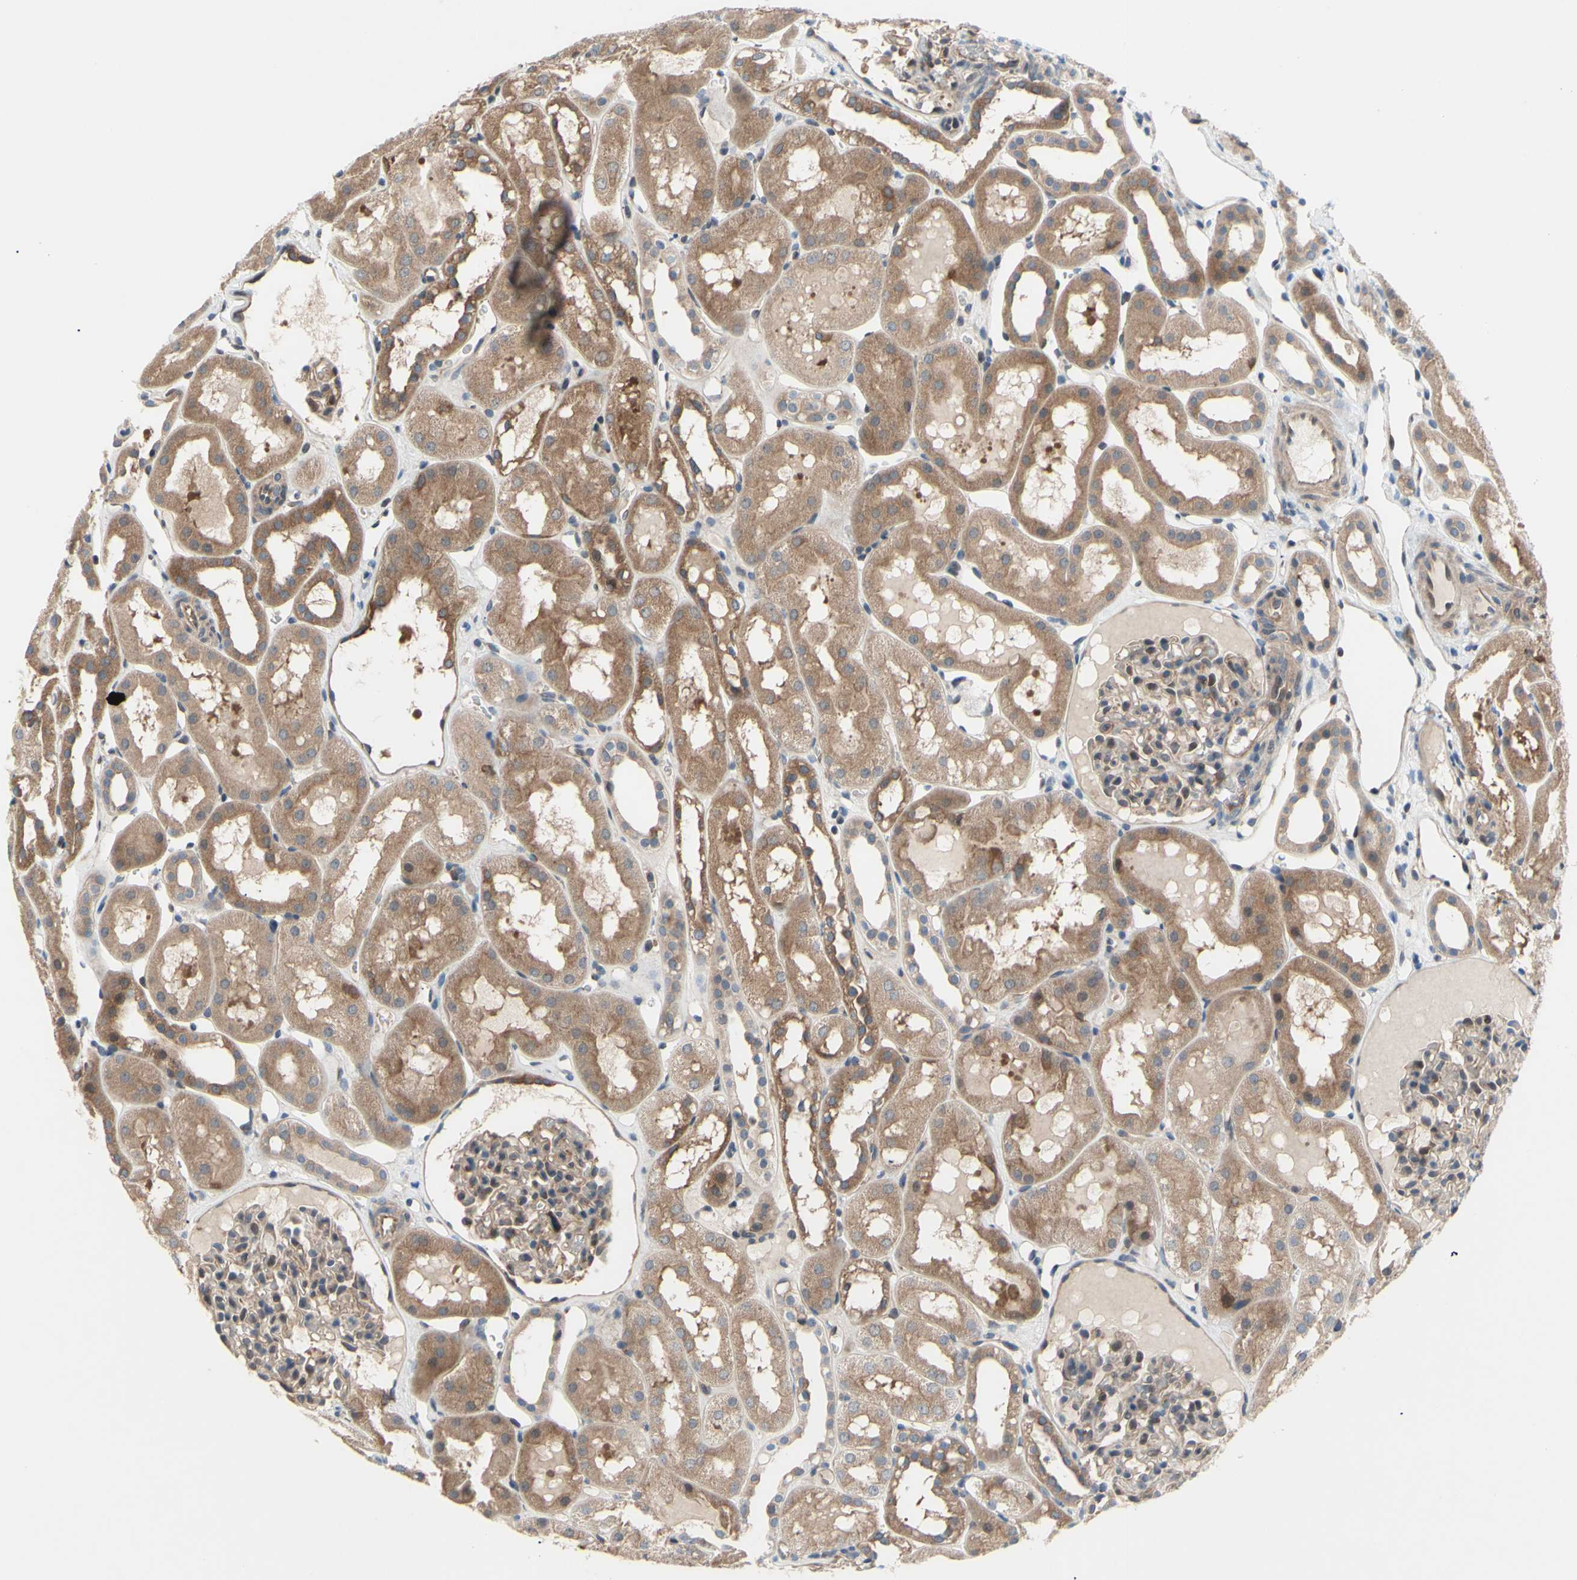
{"staining": {"intensity": "weak", "quantity": ">75%", "location": "cytoplasmic/membranous"}, "tissue": "kidney", "cell_type": "Cells in glomeruli", "image_type": "normal", "snomed": [{"axis": "morphology", "description": "Normal tissue, NOS"}, {"axis": "topography", "description": "Kidney"}, {"axis": "topography", "description": "Urinary bladder"}], "caption": "The image reveals immunohistochemical staining of benign kidney. There is weak cytoplasmic/membranous staining is present in about >75% of cells in glomeruli. The staining is performed using DAB (3,3'-diaminobenzidine) brown chromogen to label protein expression. The nuclei are counter-stained blue using hematoxylin.", "gene": "DYNLRB1", "patient": {"sex": "male", "age": 16}}